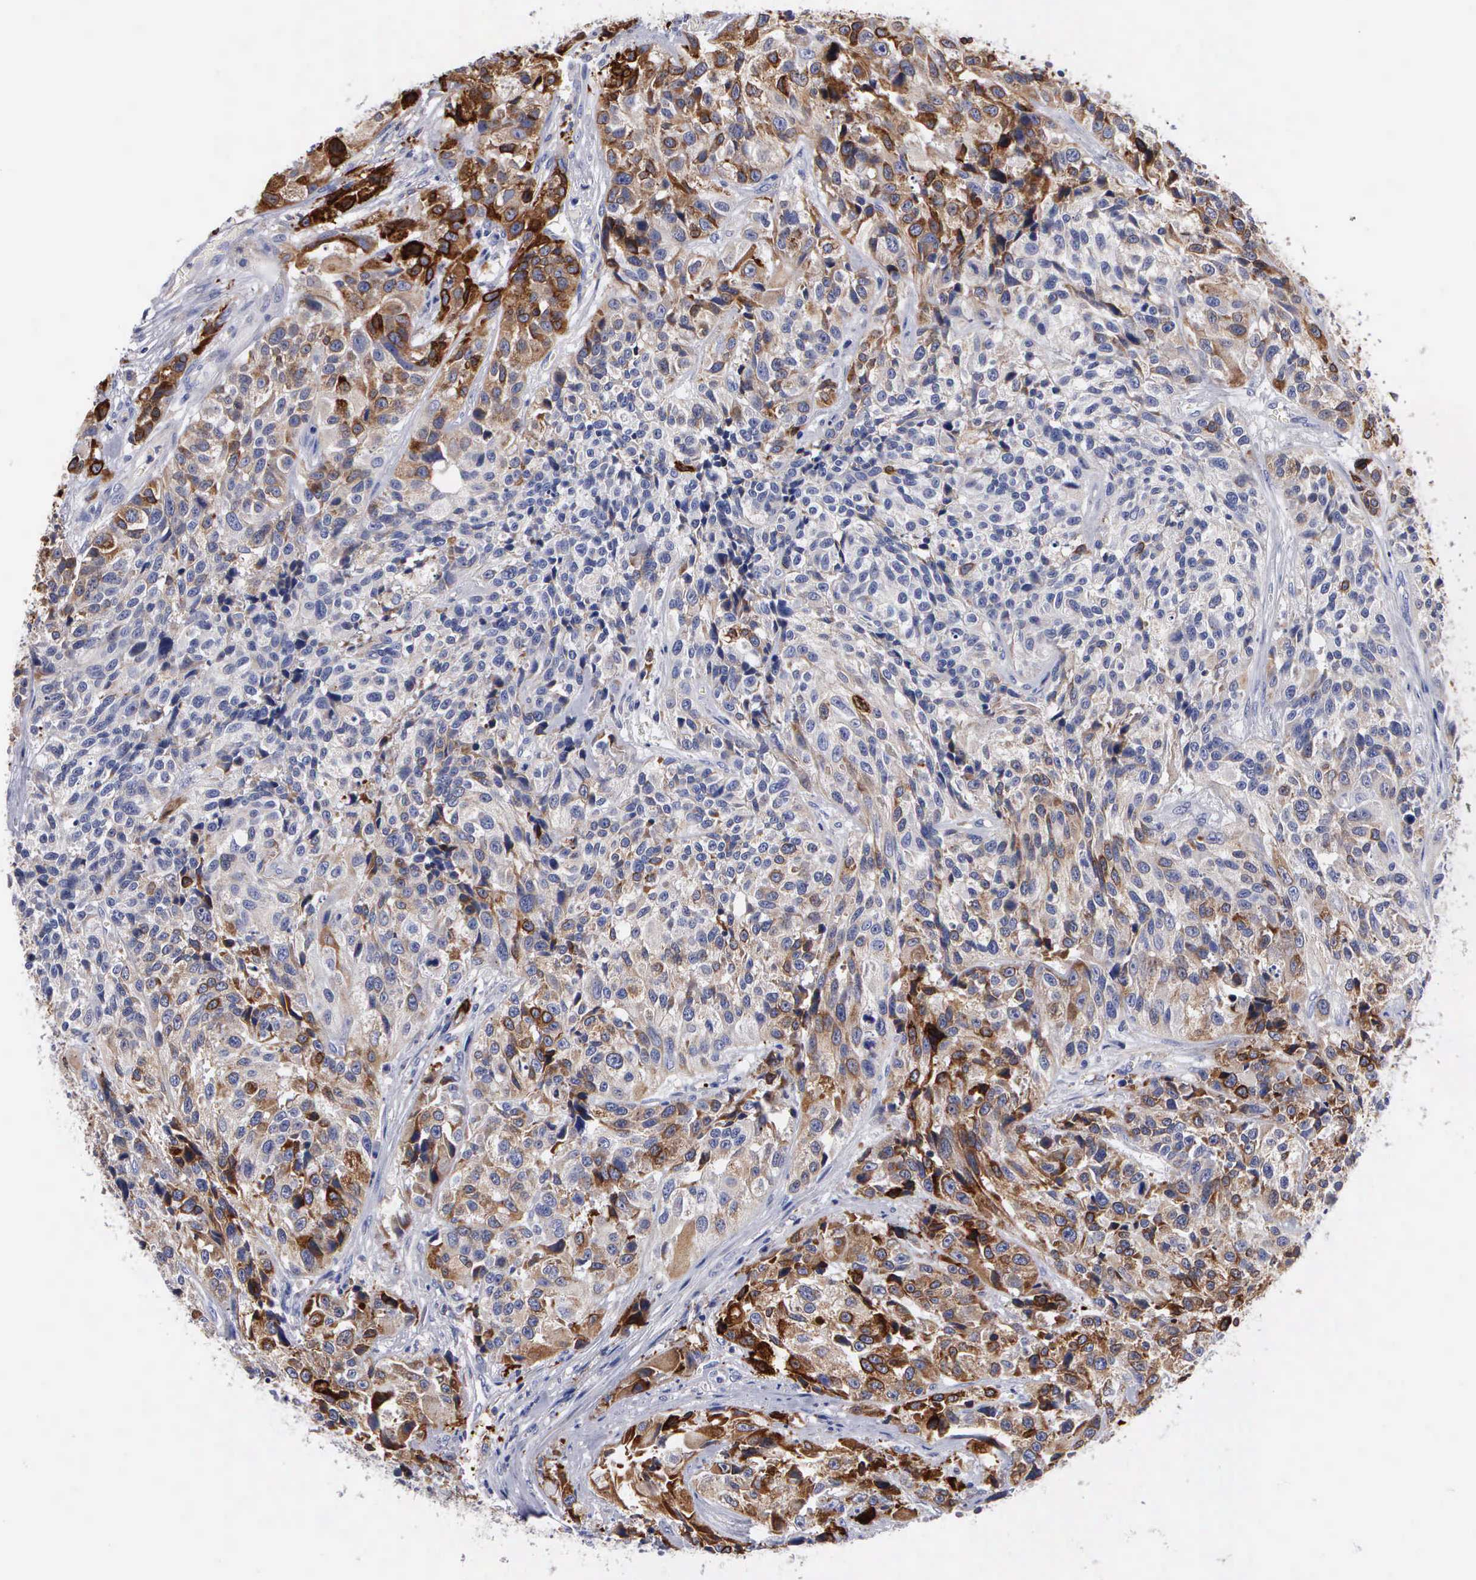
{"staining": {"intensity": "strong", "quantity": "25%-75%", "location": "cytoplasmic/membranous"}, "tissue": "urothelial cancer", "cell_type": "Tumor cells", "image_type": "cancer", "snomed": [{"axis": "morphology", "description": "Urothelial carcinoma, High grade"}, {"axis": "topography", "description": "Urinary bladder"}], "caption": "Brown immunohistochemical staining in human high-grade urothelial carcinoma demonstrates strong cytoplasmic/membranous expression in approximately 25%-75% of tumor cells. (IHC, brightfield microscopy, high magnification).", "gene": "PTGS2", "patient": {"sex": "female", "age": 81}}